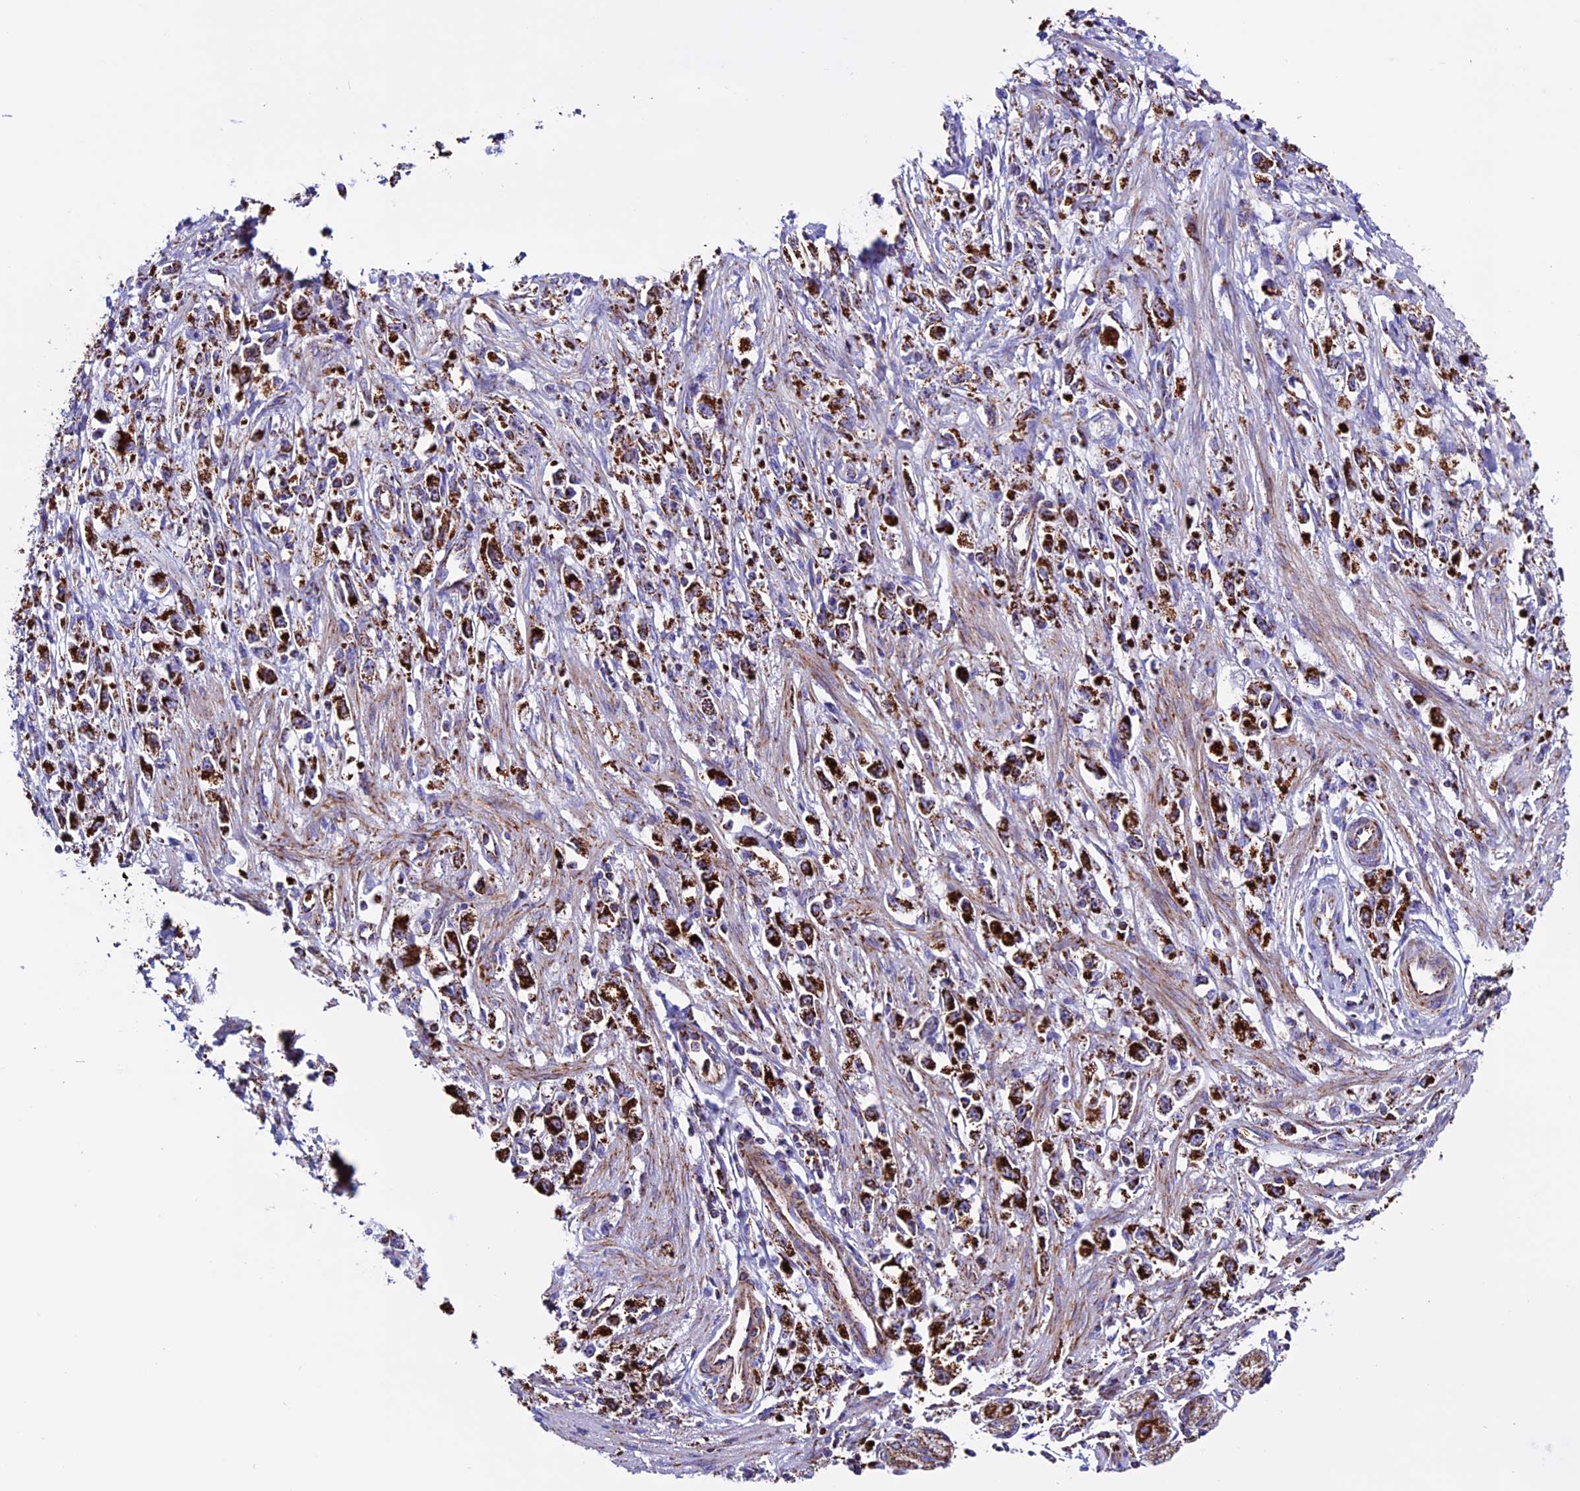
{"staining": {"intensity": "strong", "quantity": ">75%", "location": "cytoplasmic/membranous"}, "tissue": "stomach cancer", "cell_type": "Tumor cells", "image_type": "cancer", "snomed": [{"axis": "morphology", "description": "Adenocarcinoma, NOS"}, {"axis": "topography", "description": "Stomach"}], "caption": "The immunohistochemical stain labels strong cytoplasmic/membranous positivity in tumor cells of stomach adenocarcinoma tissue.", "gene": "CX3CL1", "patient": {"sex": "female", "age": 59}}